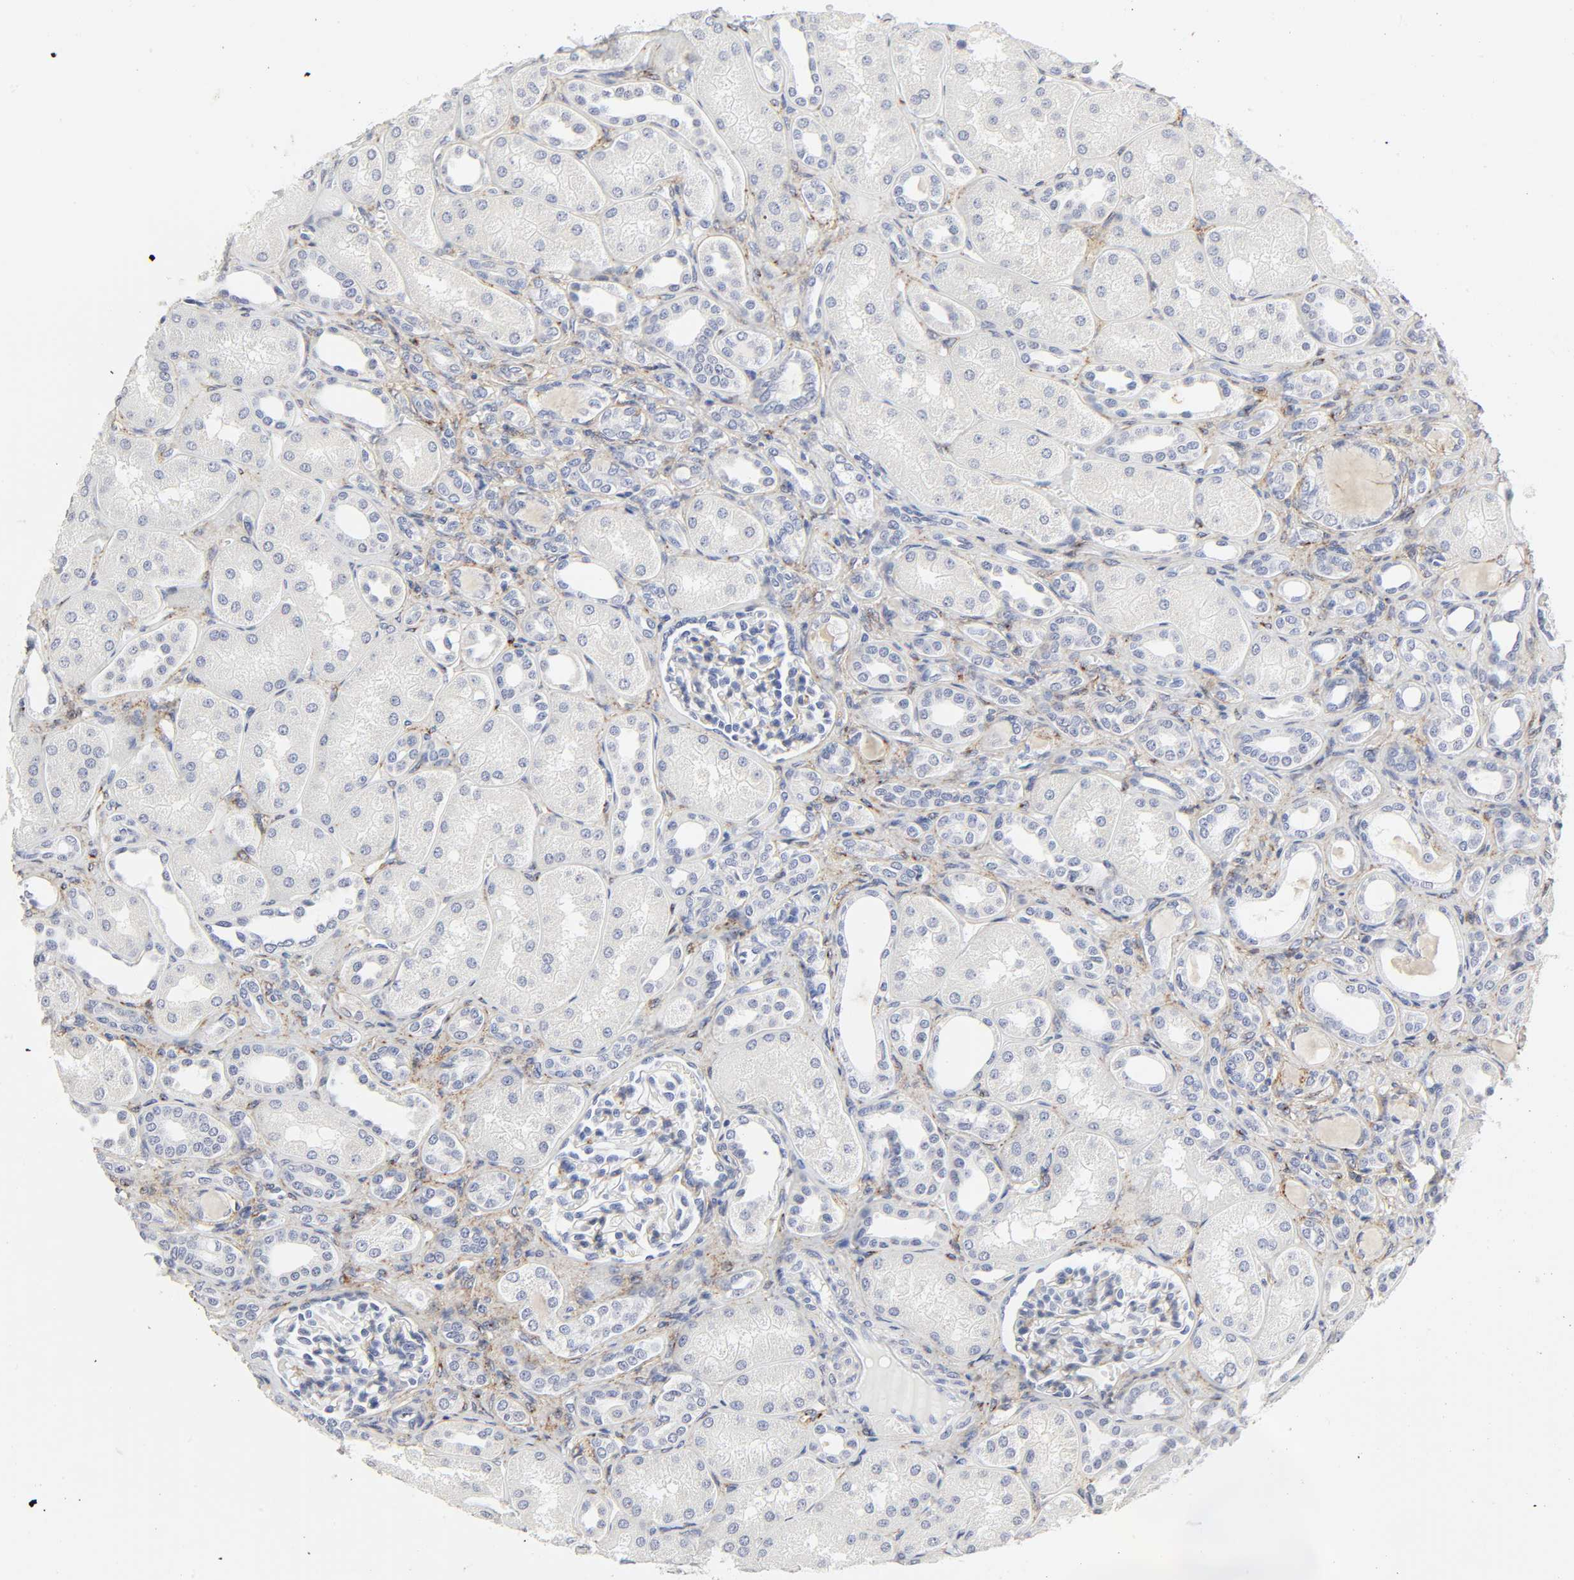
{"staining": {"intensity": "negative", "quantity": "none", "location": "none"}, "tissue": "kidney", "cell_type": "Cells in glomeruli", "image_type": "normal", "snomed": [{"axis": "morphology", "description": "Normal tissue, NOS"}, {"axis": "topography", "description": "Kidney"}], "caption": "Immunohistochemical staining of normal kidney shows no significant expression in cells in glomeruli.", "gene": "LRP1", "patient": {"sex": "male", "age": 7}}